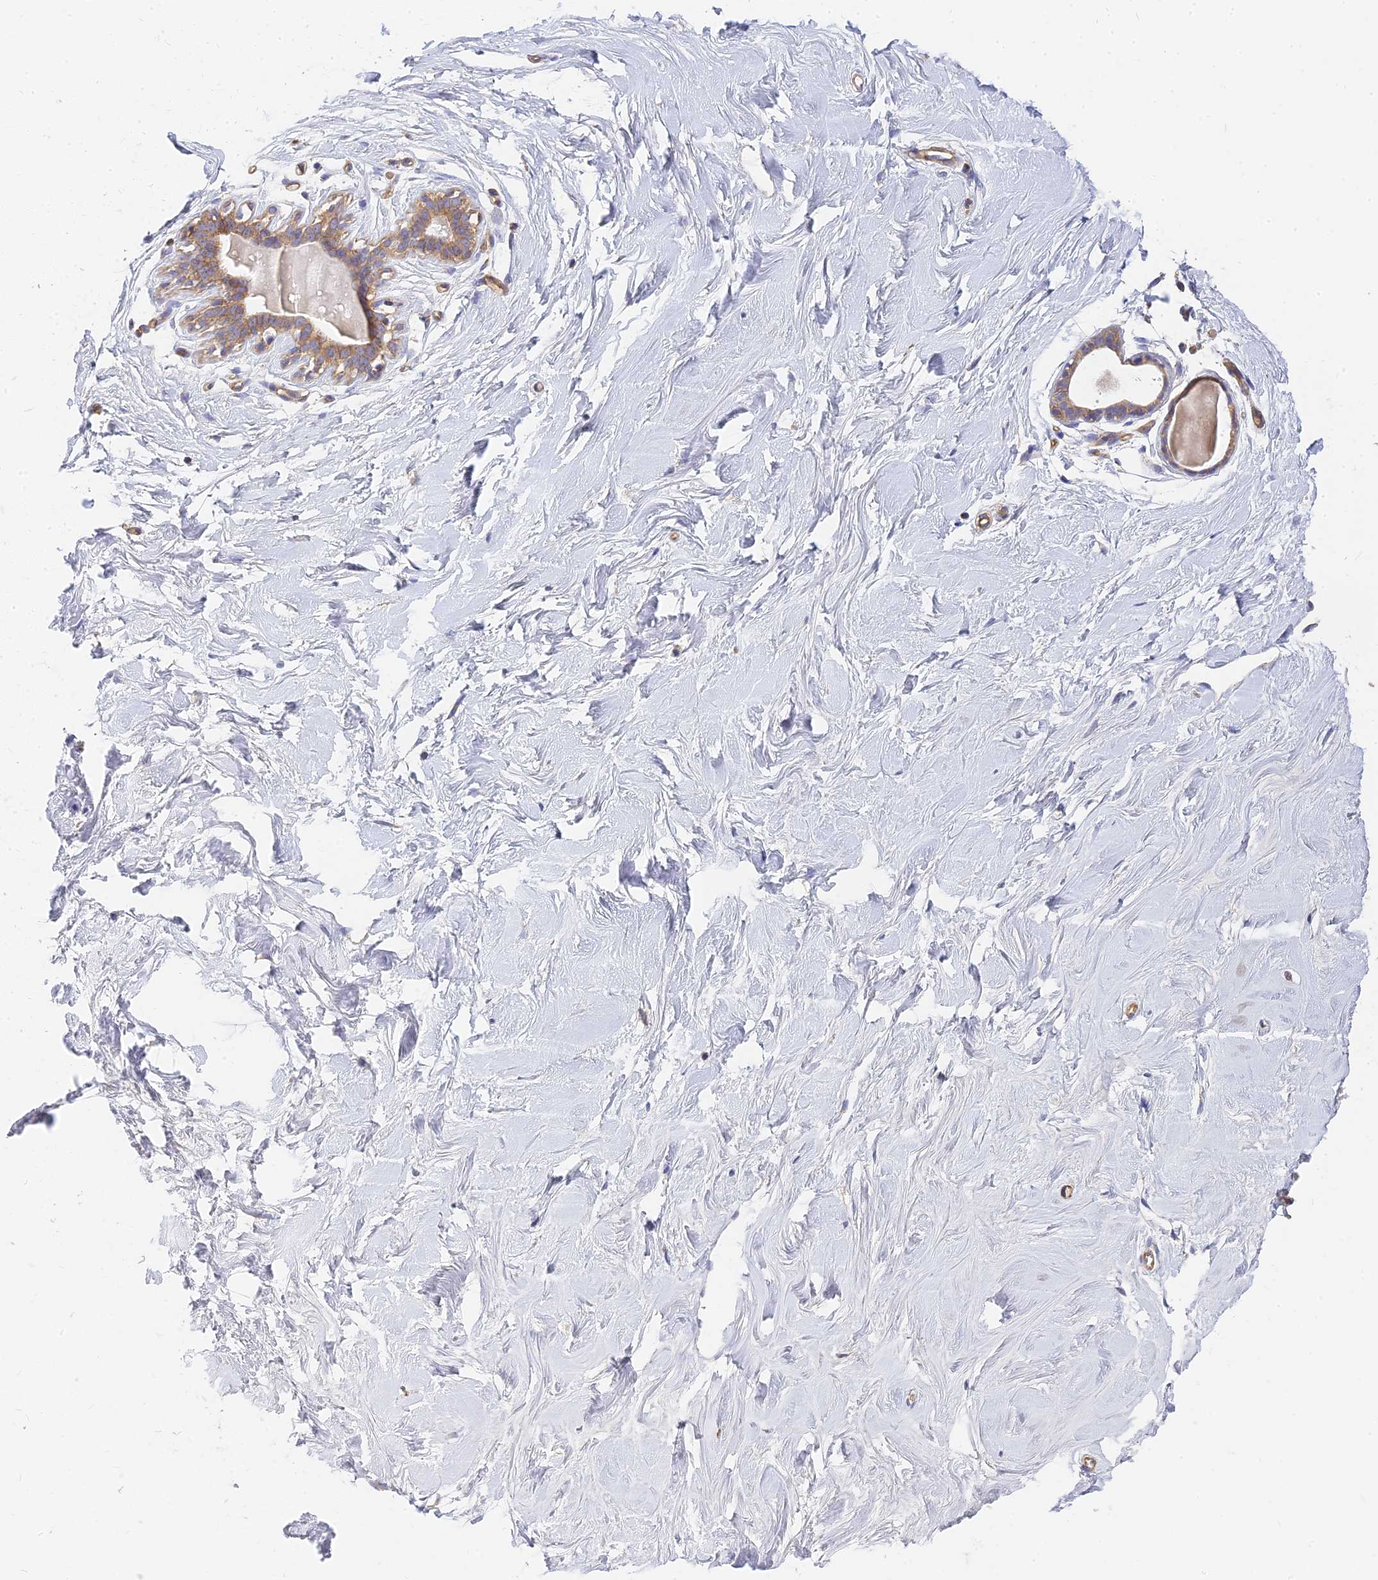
{"staining": {"intensity": "weak", "quantity": "25%-75%", "location": "cytoplasmic/membranous"}, "tissue": "breast", "cell_type": "Adipocytes", "image_type": "normal", "snomed": [{"axis": "morphology", "description": "Normal tissue, NOS"}, {"axis": "morphology", "description": "Adenoma, NOS"}, {"axis": "topography", "description": "Breast"}], "caption": "High-magnification brightfield microscopy of unremarkable breast stained with DAB (3,3'-diaminobenzidine) (brown) and counterstained with hematoxylin (blue). adipocytes exhibit weak cytoplasmic/membranous positivity is seen in approximately25%-75% of cells. (DAB IHC with brightfield microscopy, high magnification).", "gene": "MRPL15", "patient": {"sex": "female", "age": 23}}